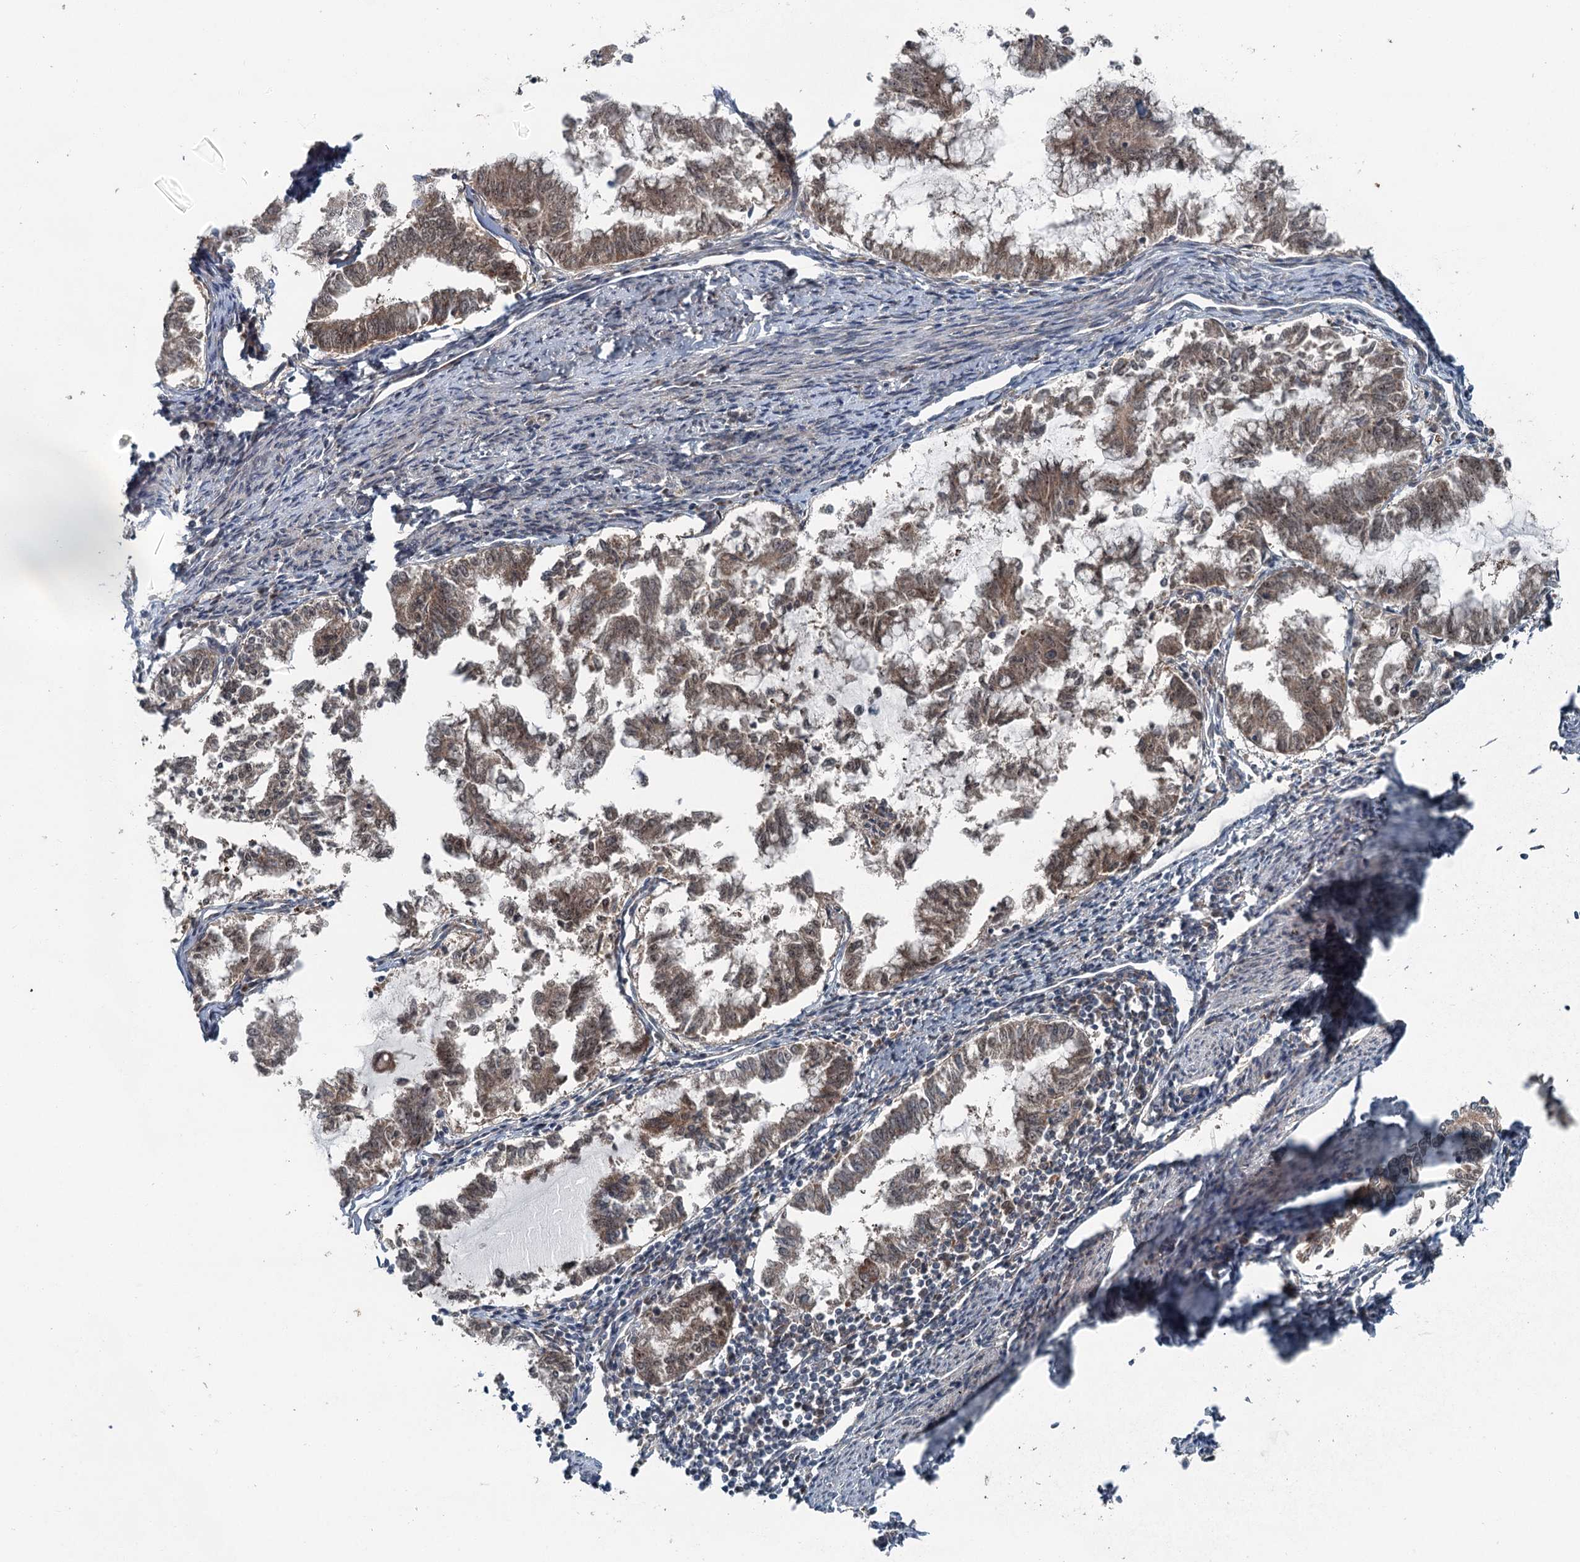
{"staining": {"intensity": "moderate", "quantity": ">75%", "location": "cytoplasmic/membranous,nuclear"}, "tissue": "endometrial cancer", "cell_type": "Tumor cells", "image_type": "cancer", "snomed": [{"axis": "morphology", "description": "Adenocarcinoma, NOS"}, {"axis": "topography", "description": "Endometrium"}], "caption": "Endometrial cancer (adenocarcinoma) stained with IHC displays moderate cytoplasmic/membranous and nuclear expression in approximately >75% of tumor cells. The protein of interest is shown in brown color, while the nuclei are stained blue.", "gene": "WAPL", "patient": {"sex": "female", "age": 79}}